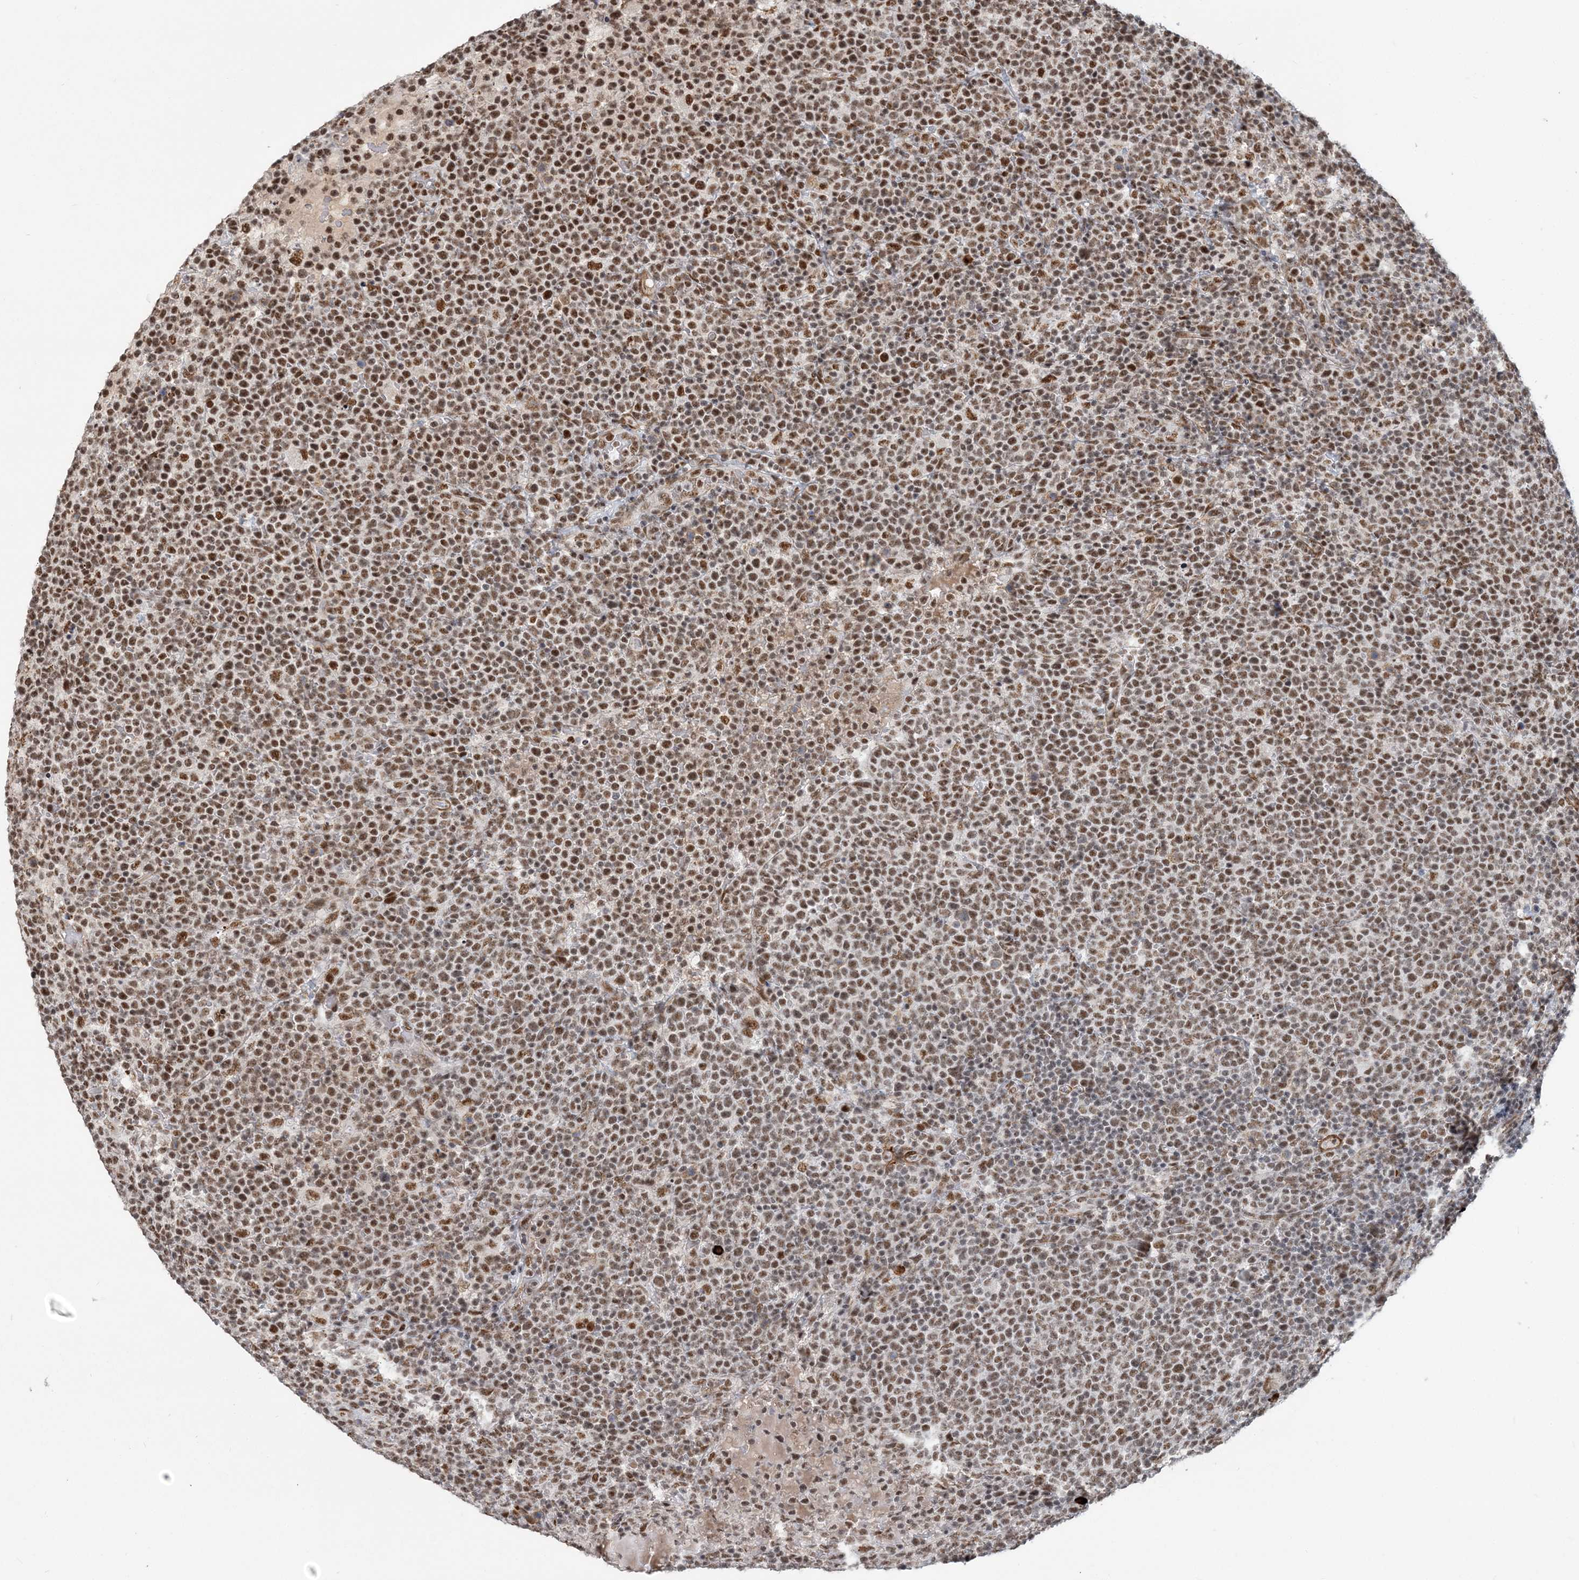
{"staining": {"intensity": "moderate", "quantity": ">75%", "location": "nuclear"}, "tissue": "lymphoma", "cell_type": "Tumor cells", "image_type": "cancer", "snomed": [{"axis": "morphology", "description": "Malignant lymphoma, non-Hodgkin's type, High grade"}, {"axis": "topography", "description": "Lymph node"}], "caption": "Immunohistochemical staining of malignant lymphoma, non-Hodgkin's type (high-grade) shows medium levels of moderate nuclear protein staining in approximately >75% of tumor cells.", "gene": "PLRG1", "patient": {"sex": "male", "age": 61}}